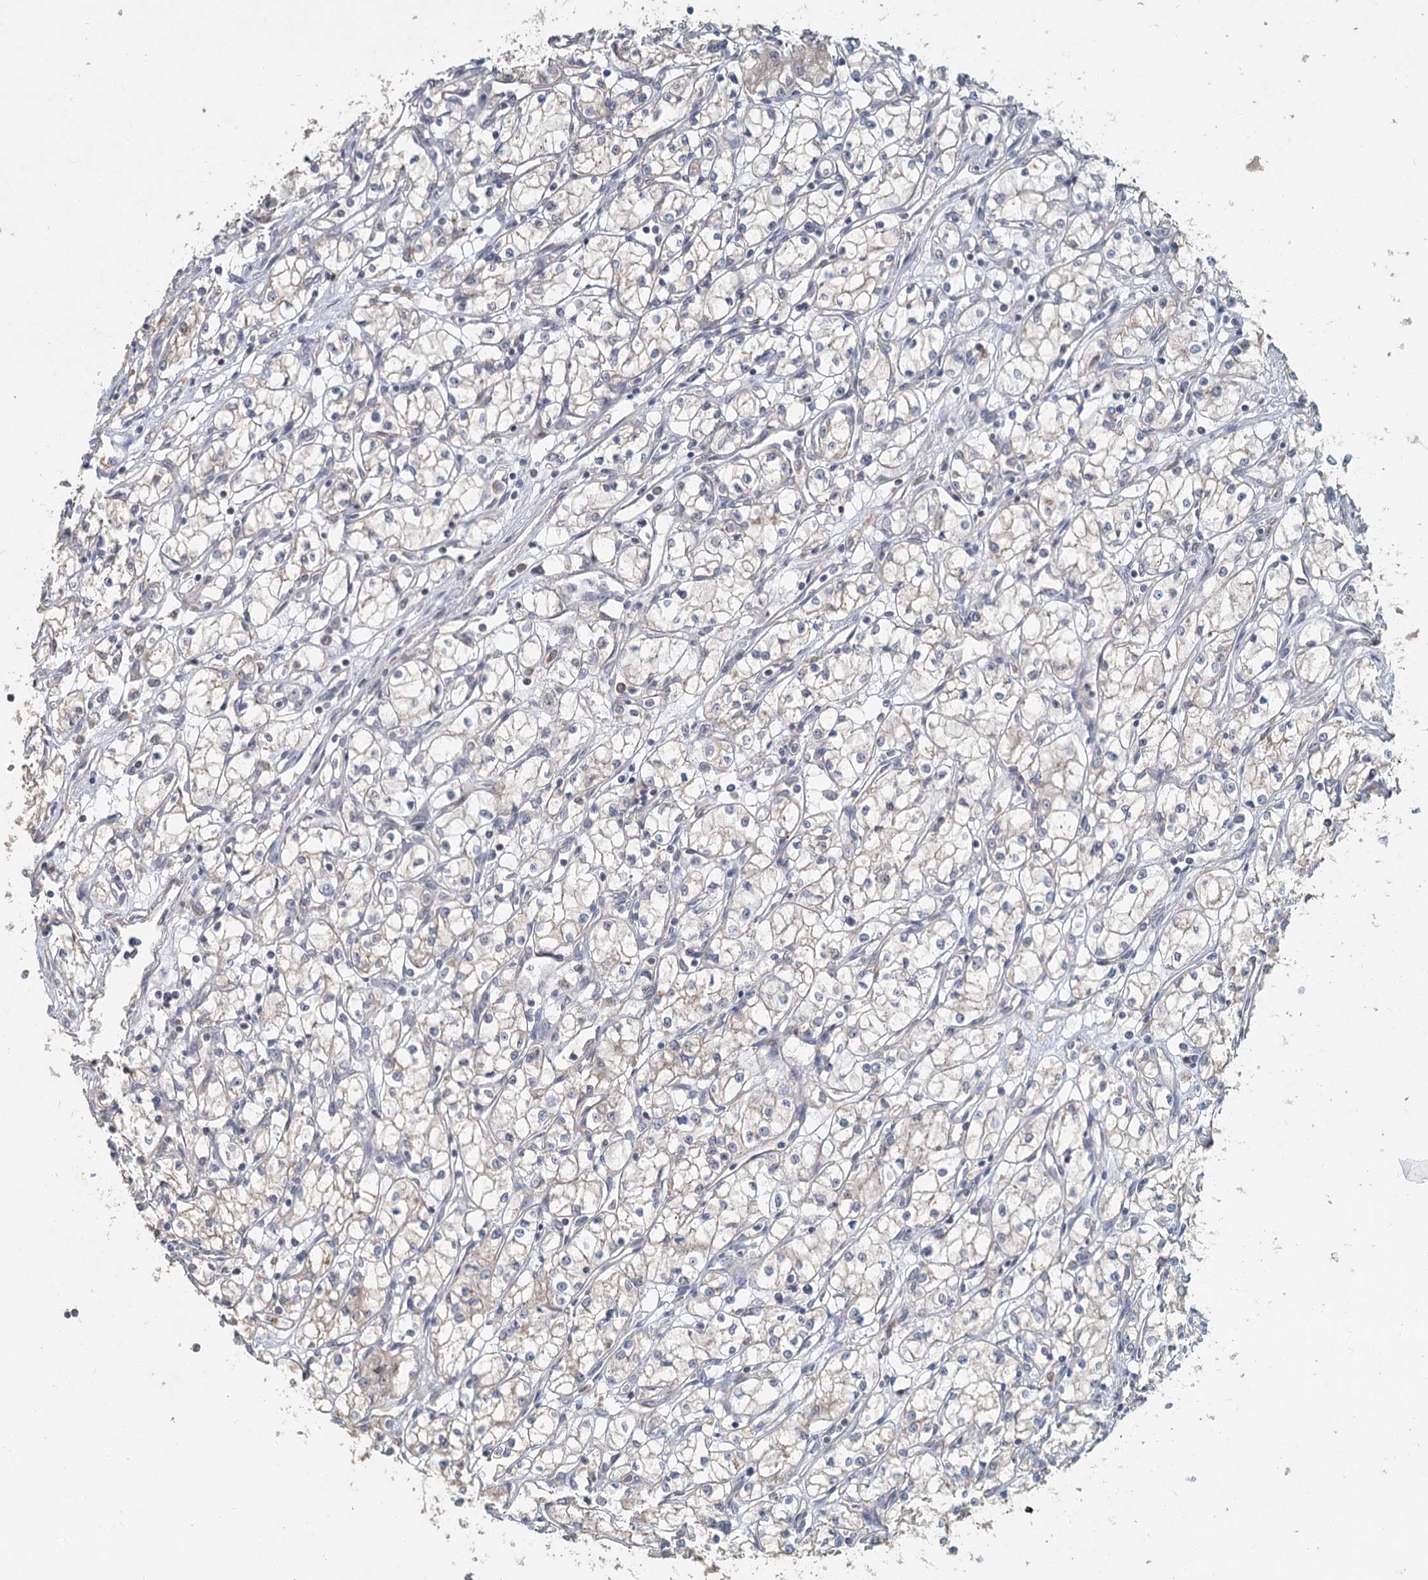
{"staining": {"intensity": "negative", "quantity": "none", "location": "none"}, "tissue": "renal cancer", "cell_type": "Tumor cells", "image_type": "cancer", "snomed": [{"axis": "morphology", "description": "Adenocarcinoma, NOS"}, {"axis": "topography", "description": "Kidney"}], "caption": "Immunohistochemistry (IHC) photomicrograph of neoplastic tissue: human renal cancer stained with DAB (3,3'-diaminobenzidine) shows no significant protein expression in tumor cells.", "gene": "ADK", "patient": {"sex": "male", "age": 59}}